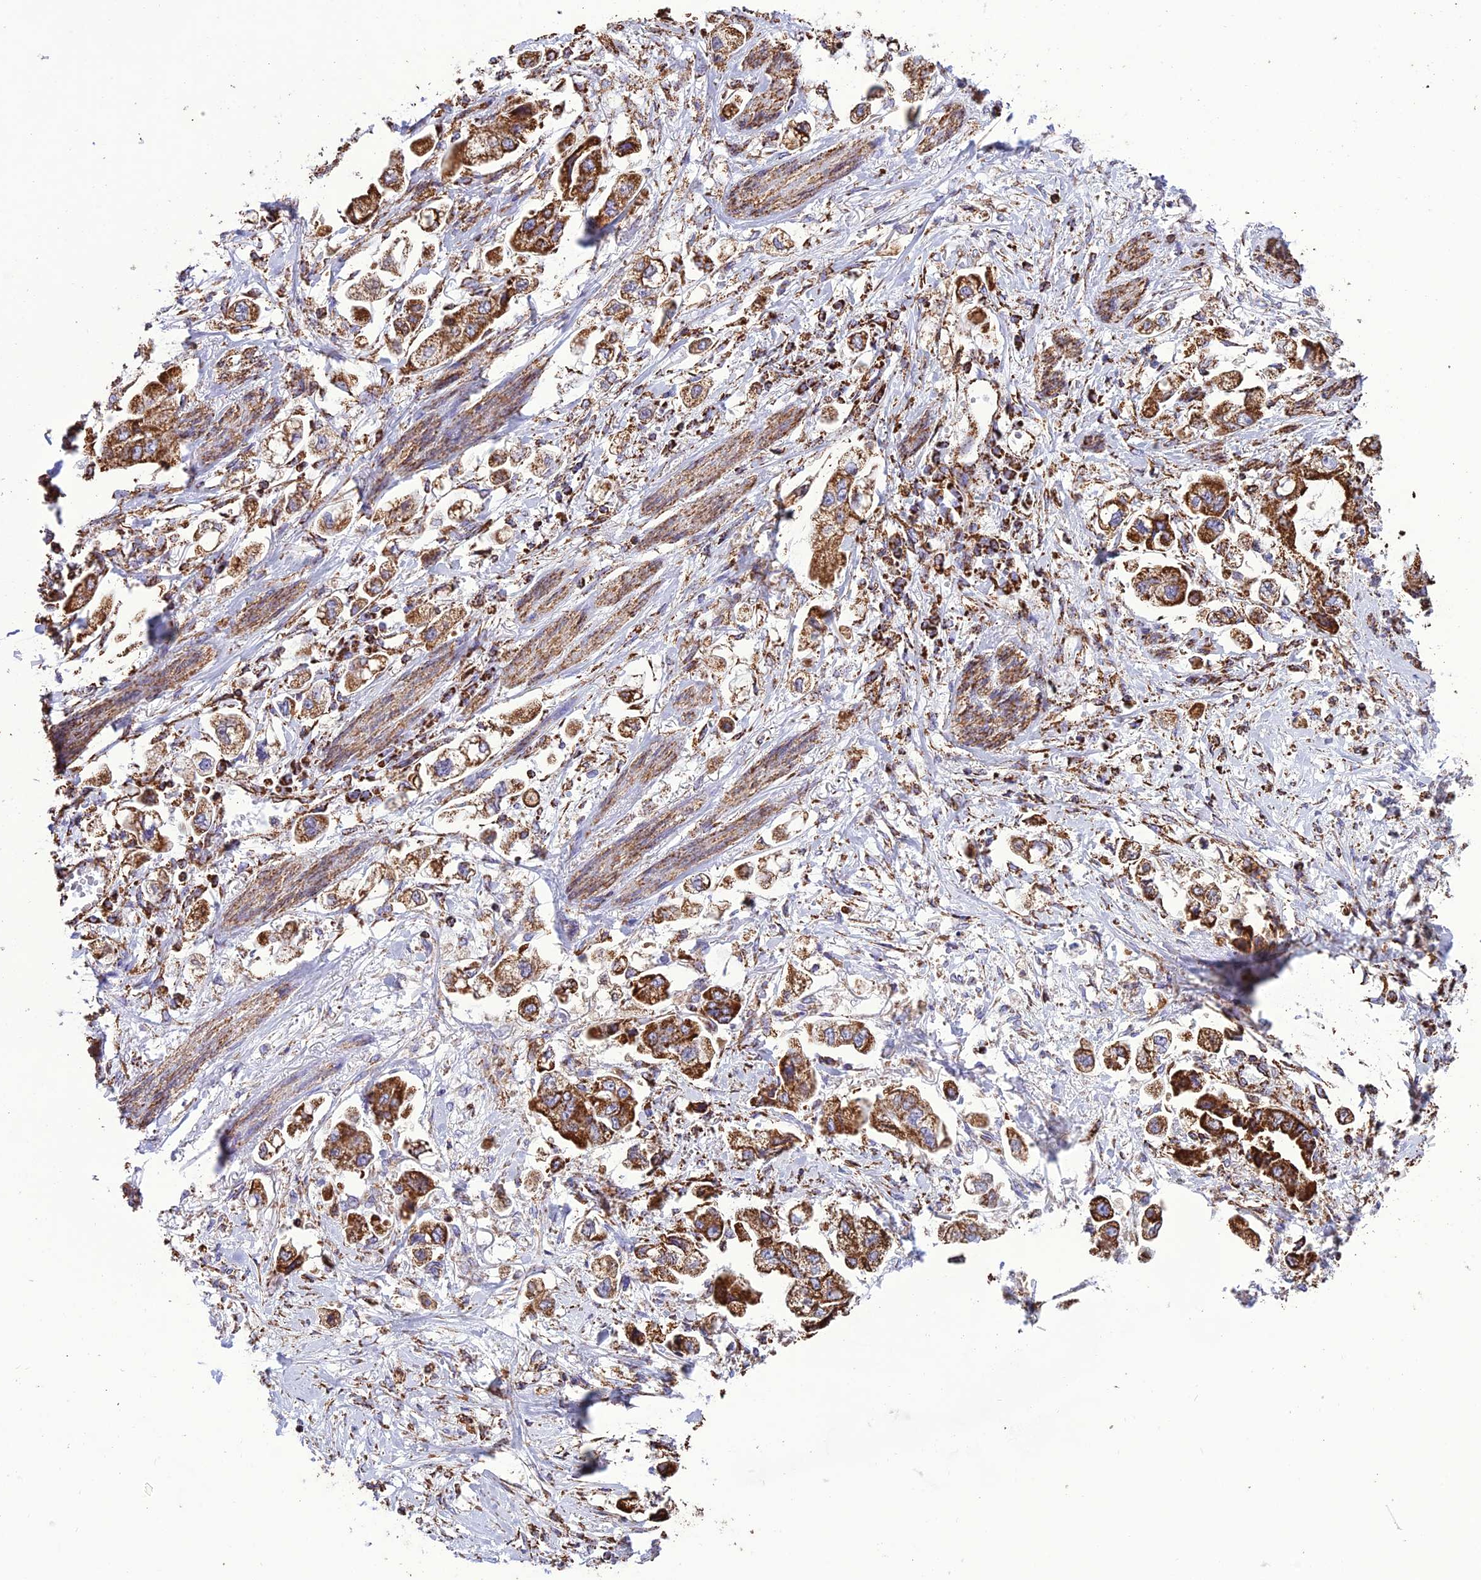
{"staining": {"intensity": "strong", "quantity": ">75%", "location": "cytoplasmic/membranous"}, "tissue": "stomach cancer", "cell_type": "Tumor cells", "image_type": "cancer", "snomed": [{"axis": "morphology", "description": "Adenocarcinoma, NOS"}, {"axis": "topography", "description": "Stomach"}], "caption": "This histopathology image shows stomach cancer (adenocarcinoma) stained with immunohistochemistry to label a protein in brown. The cytoplasmic/membranous of tumor cells show strong positivity for the protein. Nuclei are counter-stained blue.", "gene": "NDUFAF1", "patient": {"sex": "male", "age": 62}}